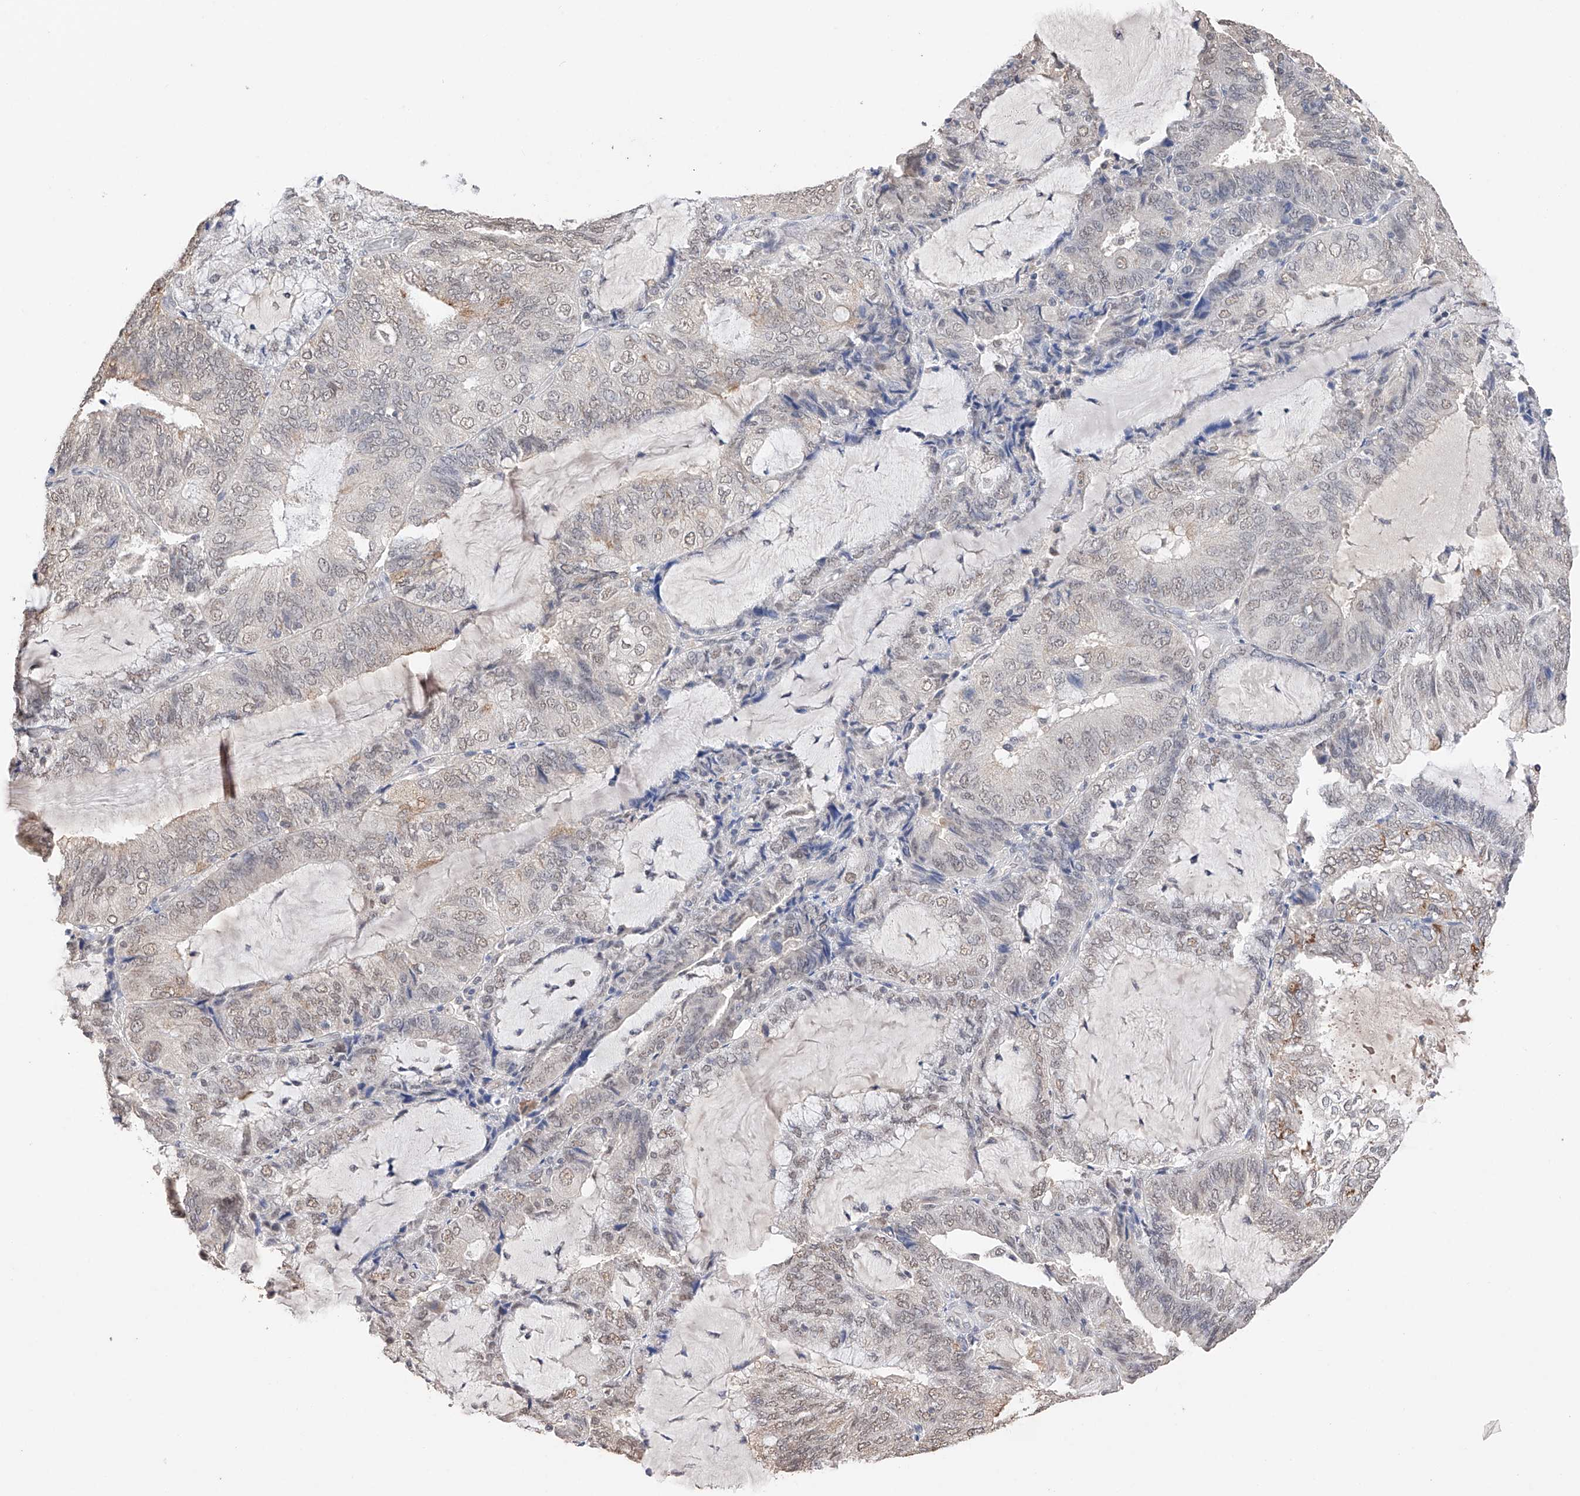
{"staining": {"intensity": "weak", "quantity": "25%-75%", "location": "nuclear"}, "tissue": "endometrial cancer", "cell_type": "Tumor cells", "image_type": "cancer", "snomed": [{"axis": "morphology", "description": "Adenocarcinoma, NOS"}, {"axis": "topography", "description": "Endometrium"}], "caption": "Brown immunohistochemical staining in endometrial cancer (adenocarcinoma) reveals weak nuclear expression in about 25%-75% of tumor cells.", "gene": "DMAP1", "patient": {"sex": "female", "age": 81}}